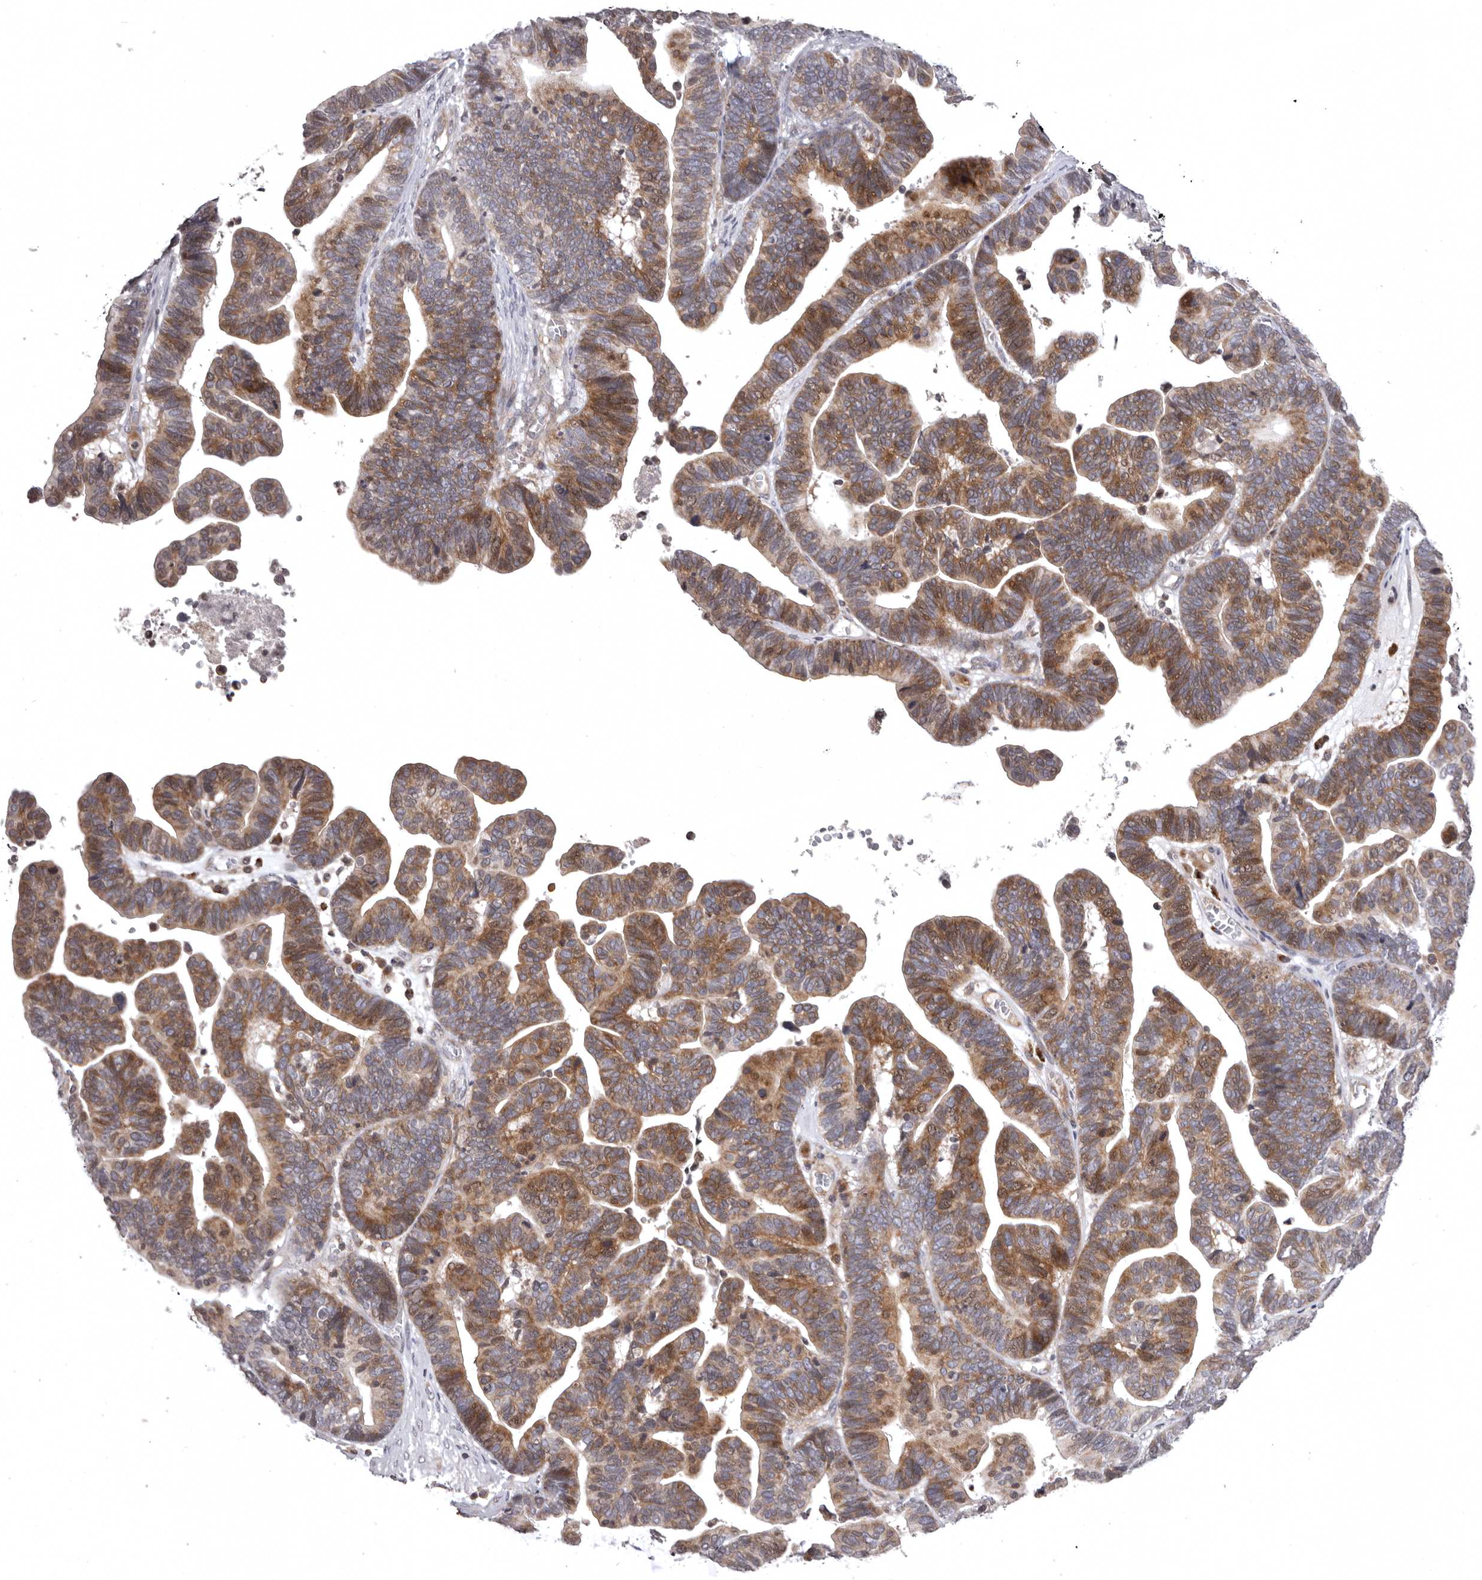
{"staining": {"intensity": "moderate", "quantity": ">75%", "location": "cytoplasmic/membranous,nuclear"}, "tissue": "ovarian cancer", "cell_type": "Tumor cells", "image_type": "cancer", "snomed": [{"axis": "morphology", "description": "Cystadenocarcinoma, serous, NOS"}, {"axis": "topography", "description": "Ovary"}], "caption": "Brown immunohistochemical staining in human serous cystadenocarcinoma (ovarian) demonstrates moderate cytoplasmic/membranous and nuclear positivity in about >75% of tumor cells.", "gene": "AZIN1", "patient": {"sex": "female", "age": 56}}